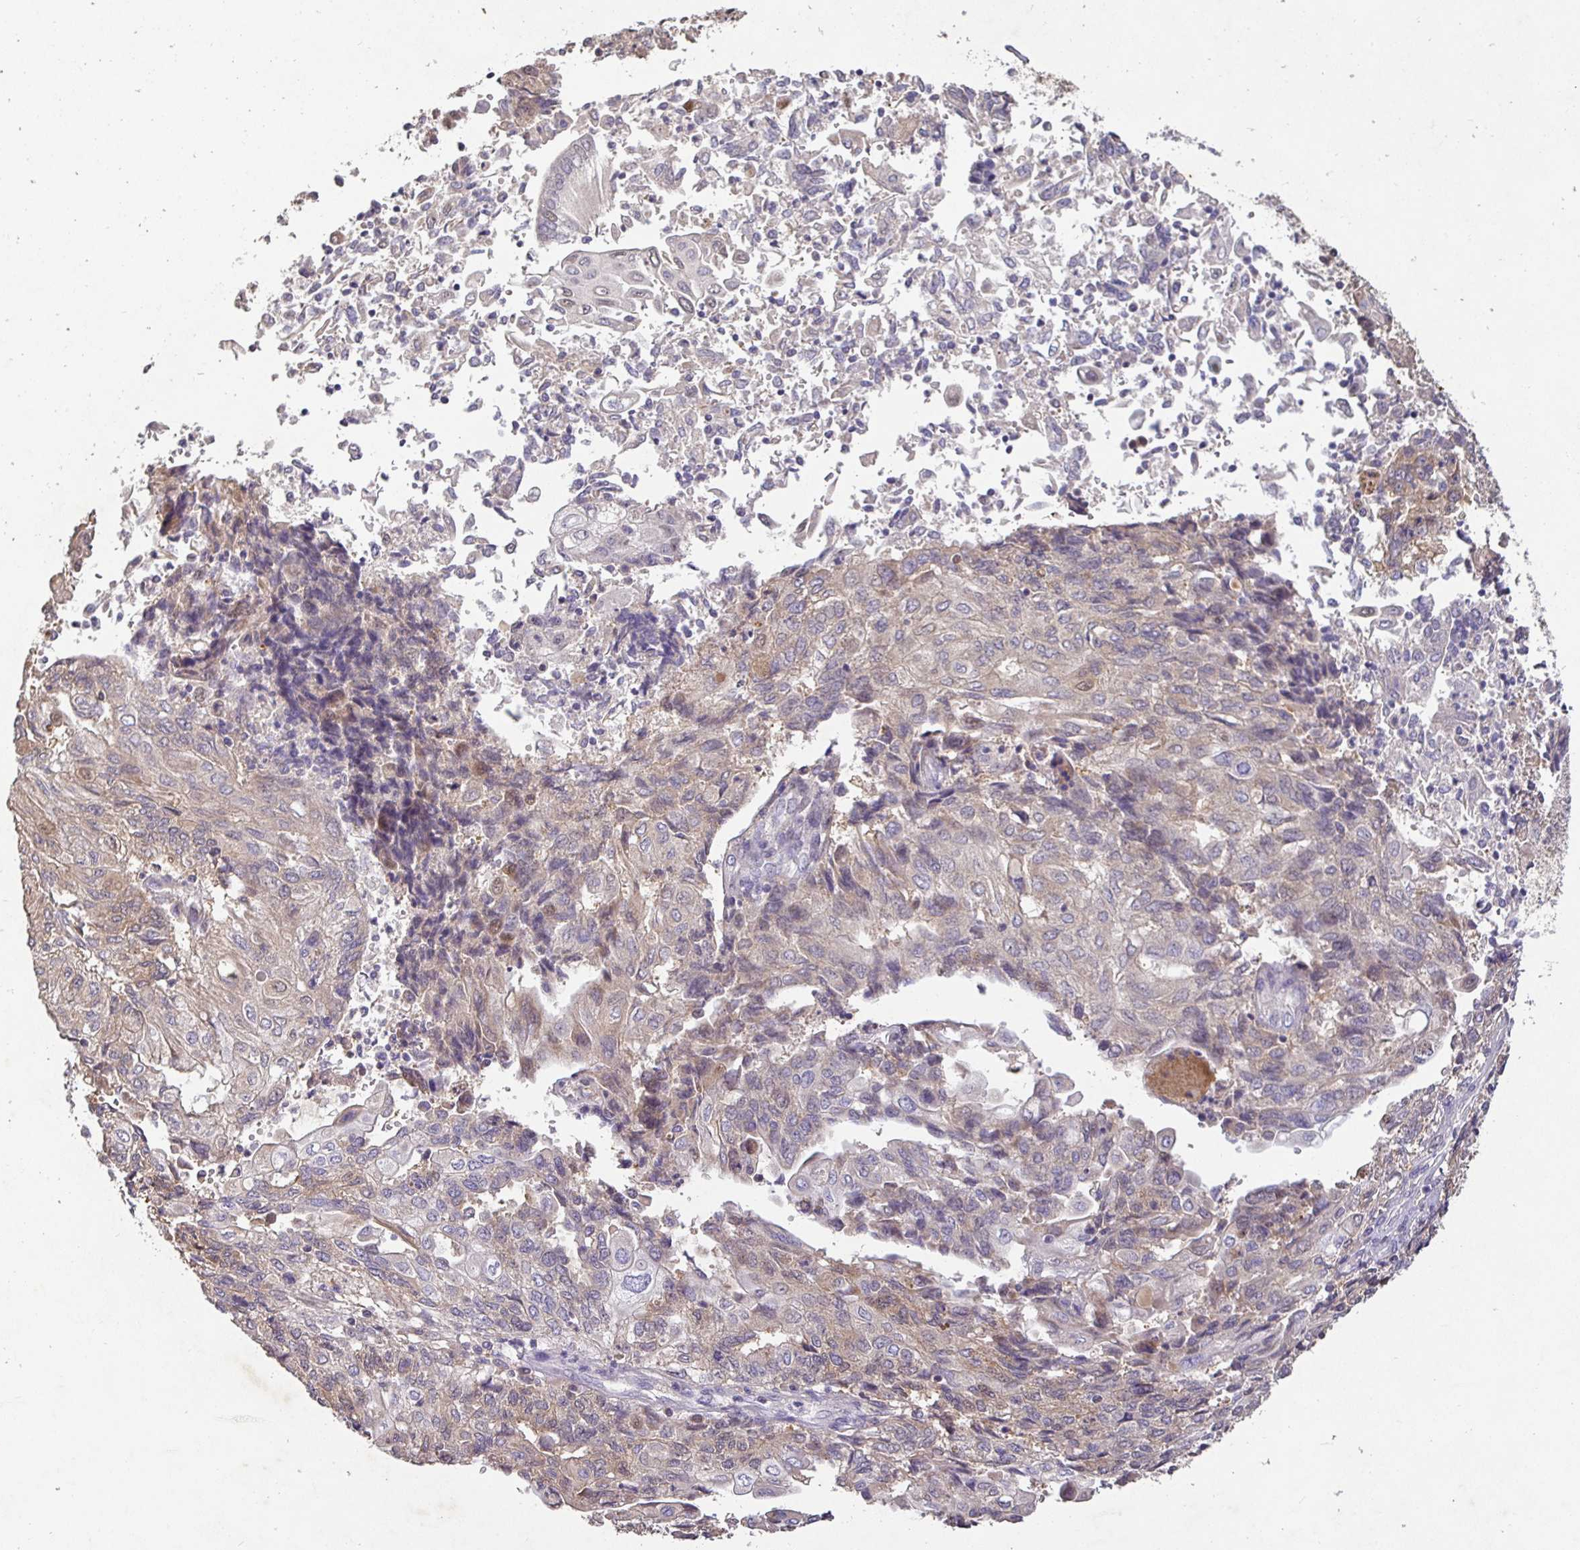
{"staining": {"intensity": "weak", "quantity": "25%-75%", "location": "cytoplasmic/membranous"}, "tissue": "endometrial cancer", "cell_type": "Tumor cells", "image_type": "cancer", "snomed": [{"axis": "morphology", "description": "Adenocarcinoma, NOS"}, {"axis": "topography", "description": "Endometrium"}], "caption": "Immunohistochemistry (IHC) image of neoplastic tissue: human endometrial cancer (adenocarcinoma) stained using IHC exhibits low levels of weak protein expression localized specifically in the cytoplasmic/membranous of tumor cells, appearing as a cytoplasmic/membranous brown color.", "gene": "SHISA4", "patient": {"sex": "female", "age": 54}}